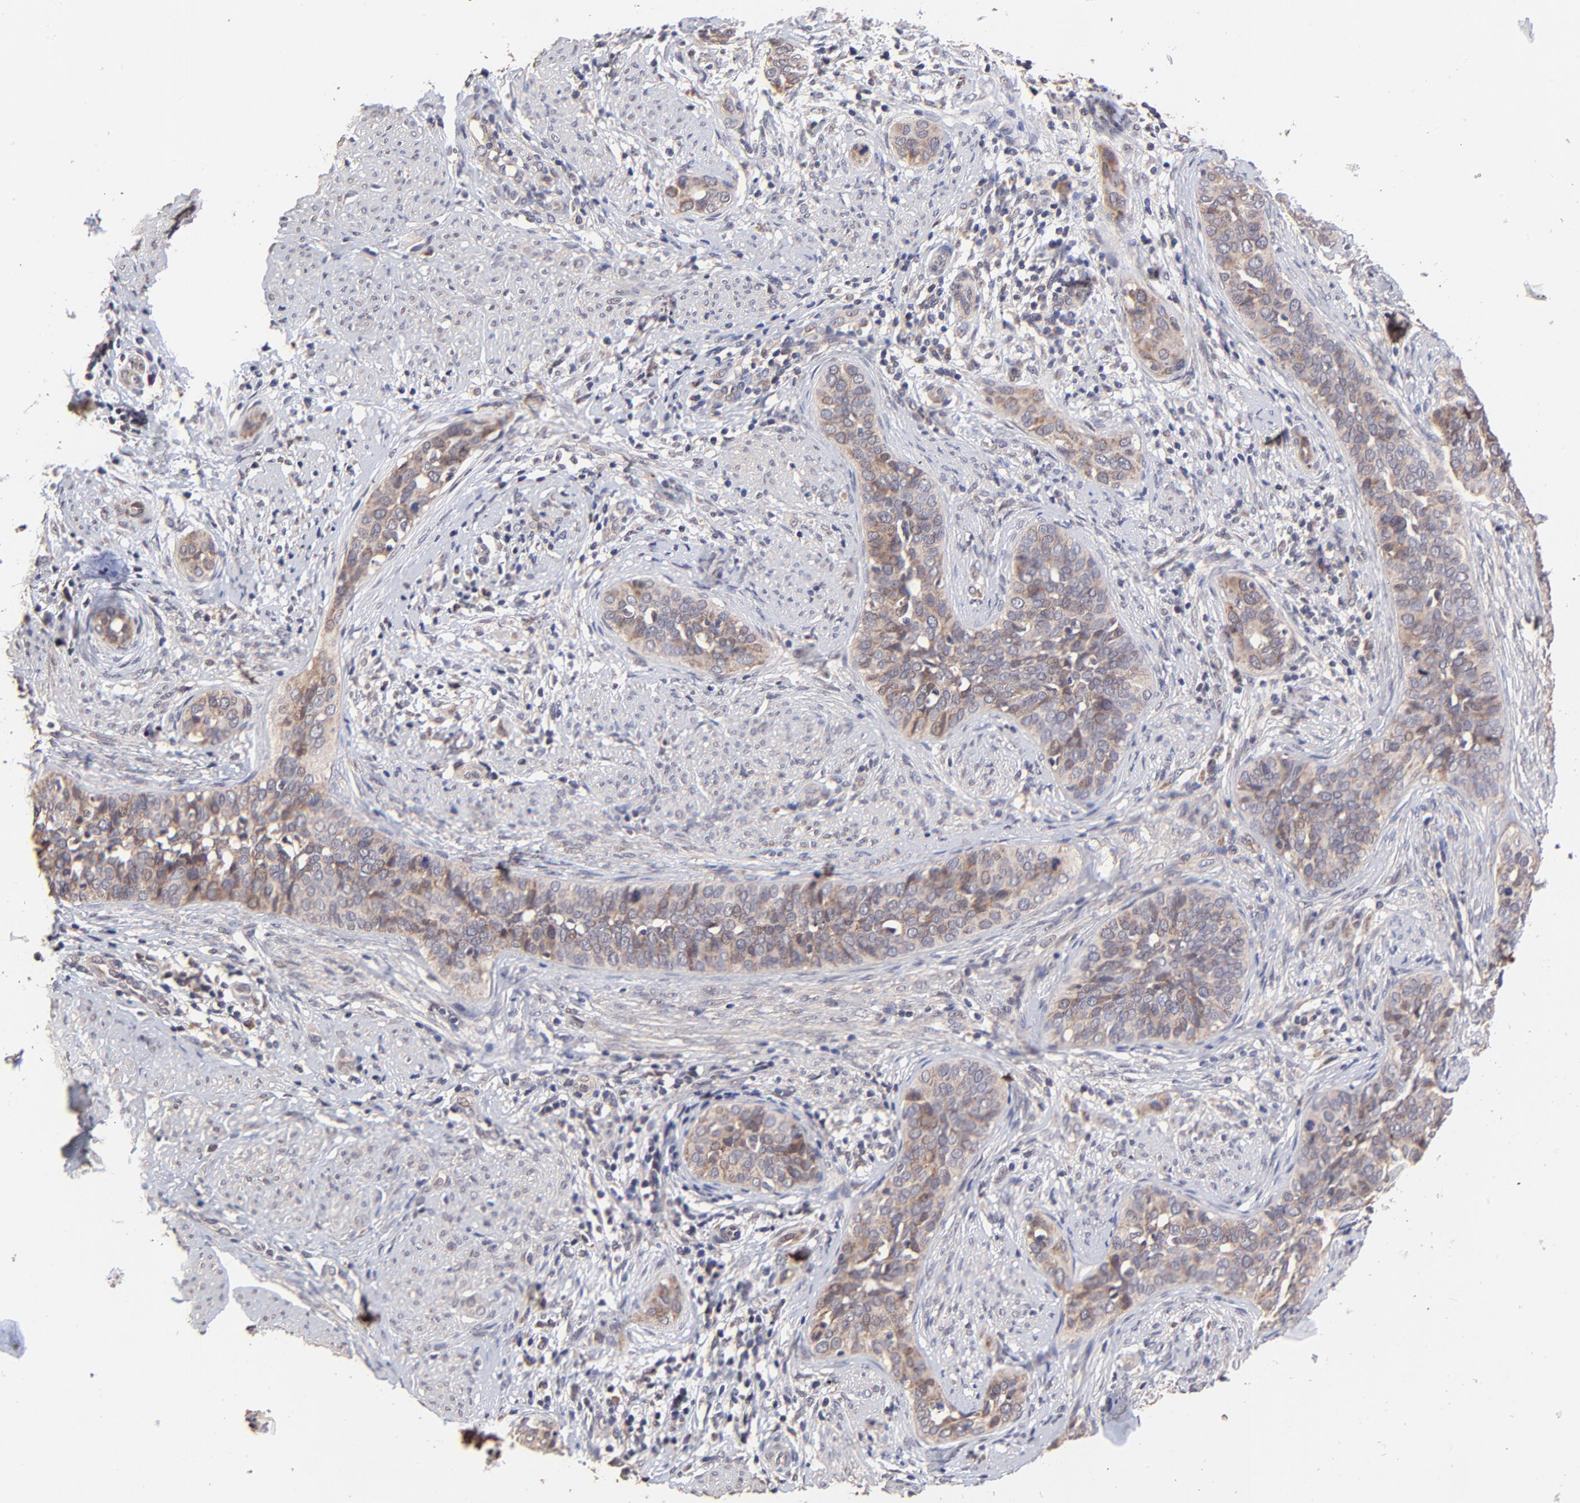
{"staining": {"intensity": "moderate", "quantity": ">75%", "location": "cytoplasmic/membranous"}, "tissue": "cervical cancer", "cell_type": "Tumor cells", "image_type": "cancer", "snomed": [{"axis": "morphology", "description": "Squamous cell carcinoma, NOS"}, {"axis": "topography", "description": "Cervix"}], "caption": "Cervical squamous cell carcinoma stained with DAB (3,3'-diaminobenzidine) IHC demonstrates medium levels of moderate cytoplasmic/membranous staining in approximately >75% of tumor cells.", "gene": "BAIAP2L2", "patient": {"sex": "female", "age": 31}}